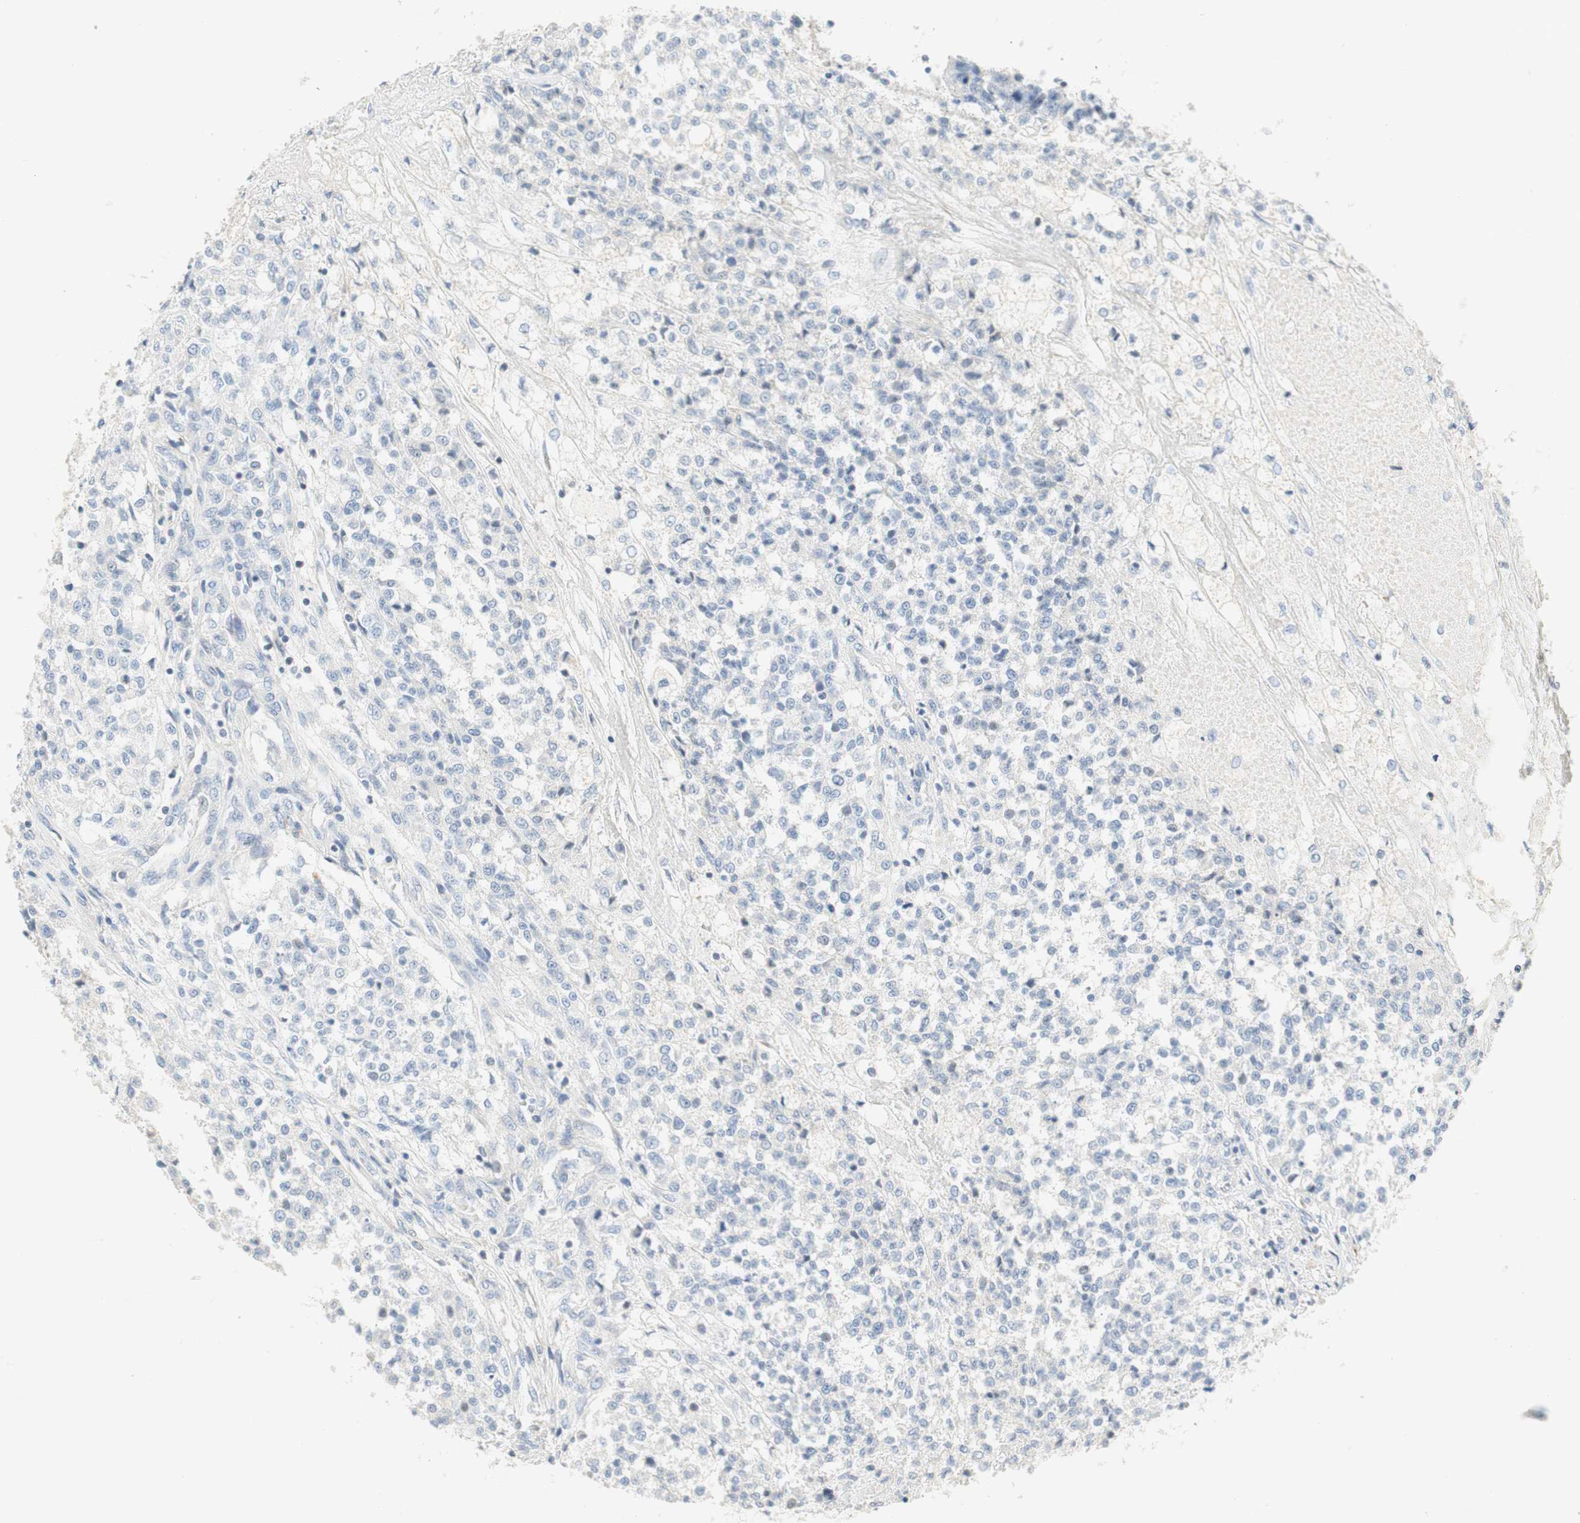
{"staining": {"intensity": "negative", "quantity": "none", "location": "none"}, "tissue": "testis cancer", "cell_type": "Tumor cells", "image_type": "cancer", "snomed": [{"axis": "morphology", "description": "Seminoma, NOS"}, {"axis": "topography", "description": "Testis"}], "caption": "Tumor cells are negative for brown protein staining in testis cancer.", "gene": "CCM2L", "patient": {"sex": "male", "age": 59}}